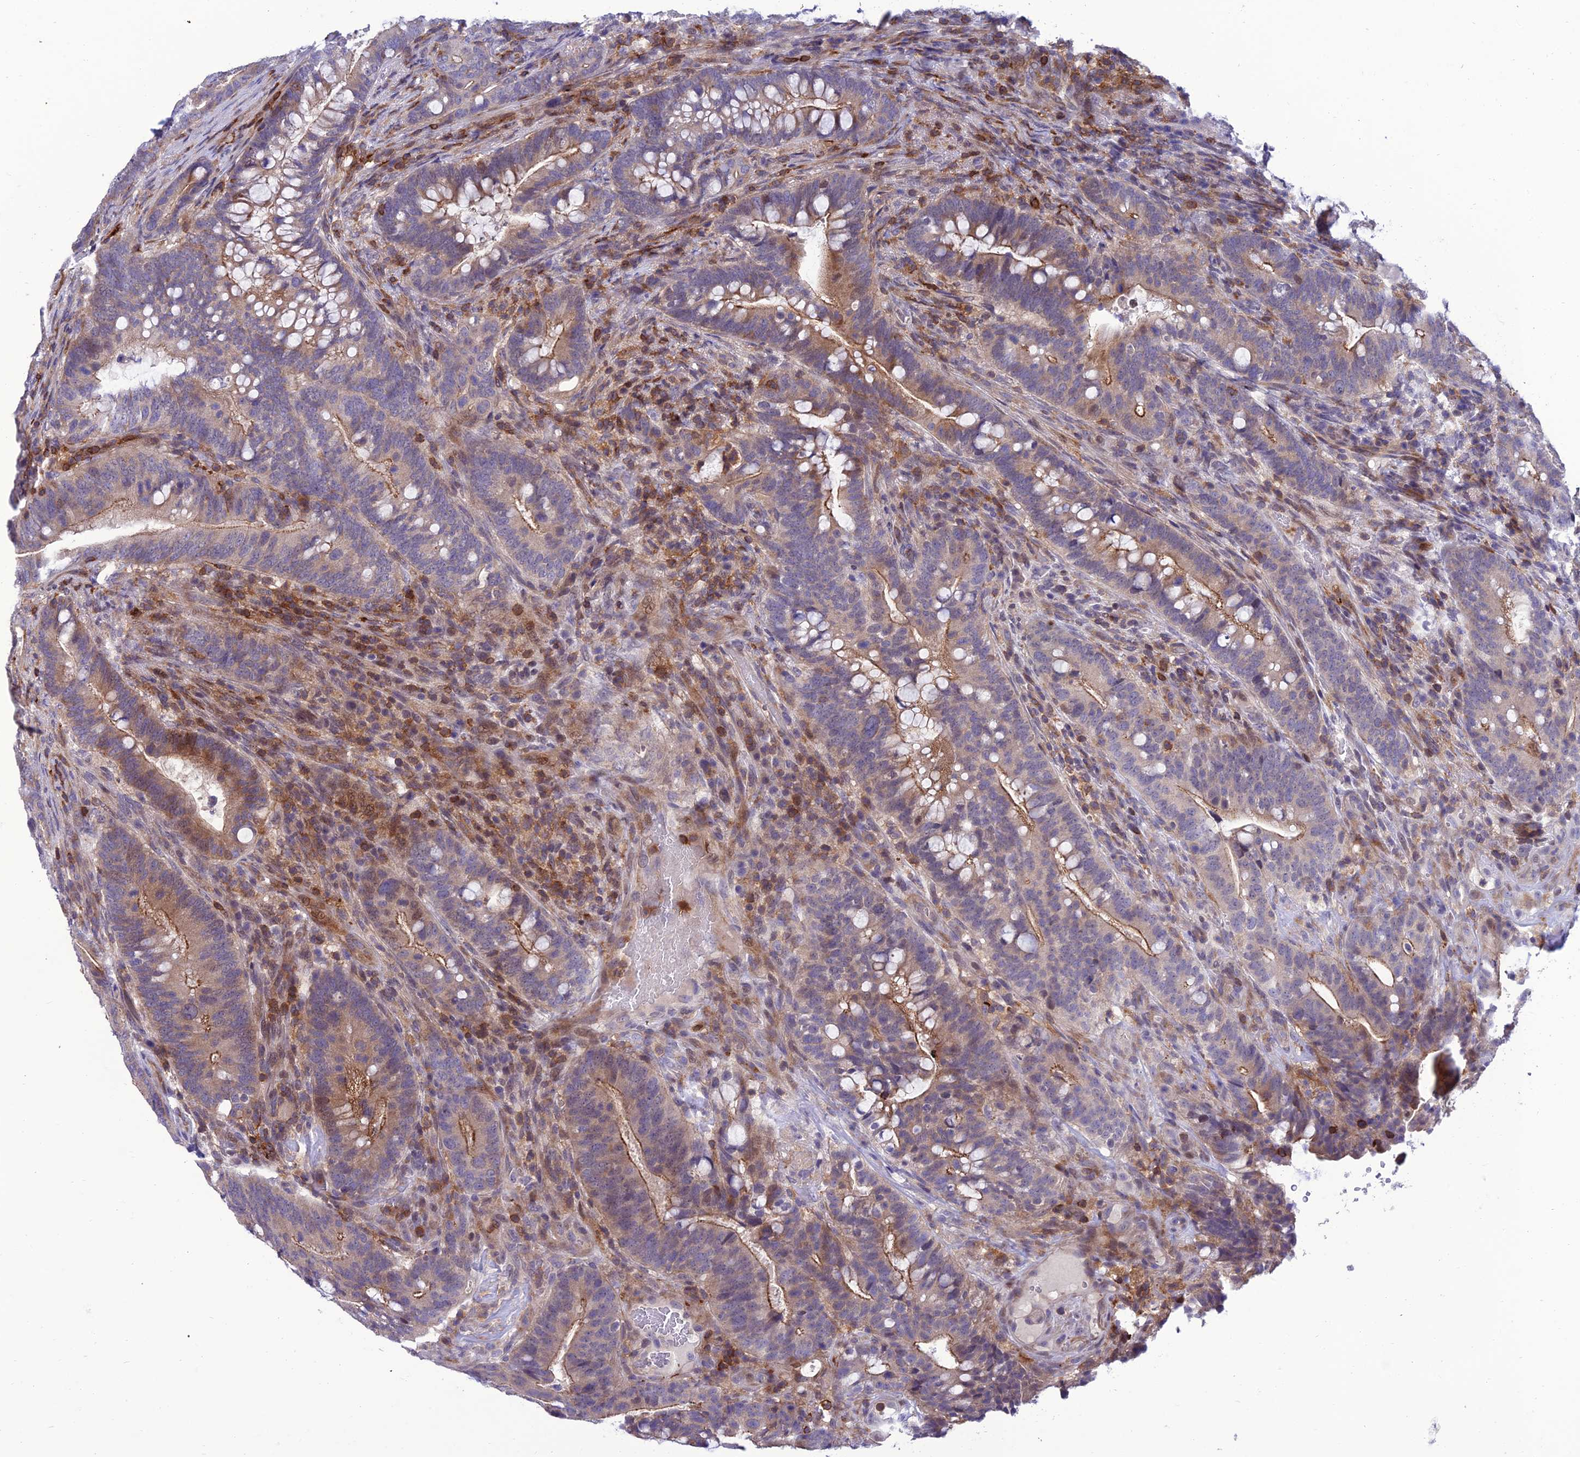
{"staining": {"intensity": "moderate", "quantity": "<25%", "location": "cytoplasmic/membranous"}, "tissue": "colorectal cancer", "cell_type": "Tumor cells", "image_type": "cancer", "snomed": [{"axis": "morphology", "description": "Adenocarcinoma, NOS"}, {"axis": "topography", "description": "Colon"}], "caption": "A brown stain labels moderate cytoplasmic/membranous staining of a protein in colorectal cancer tumor cells.", "gene": "FAM76A", "patient": {"sex": "female", "age": 66}}